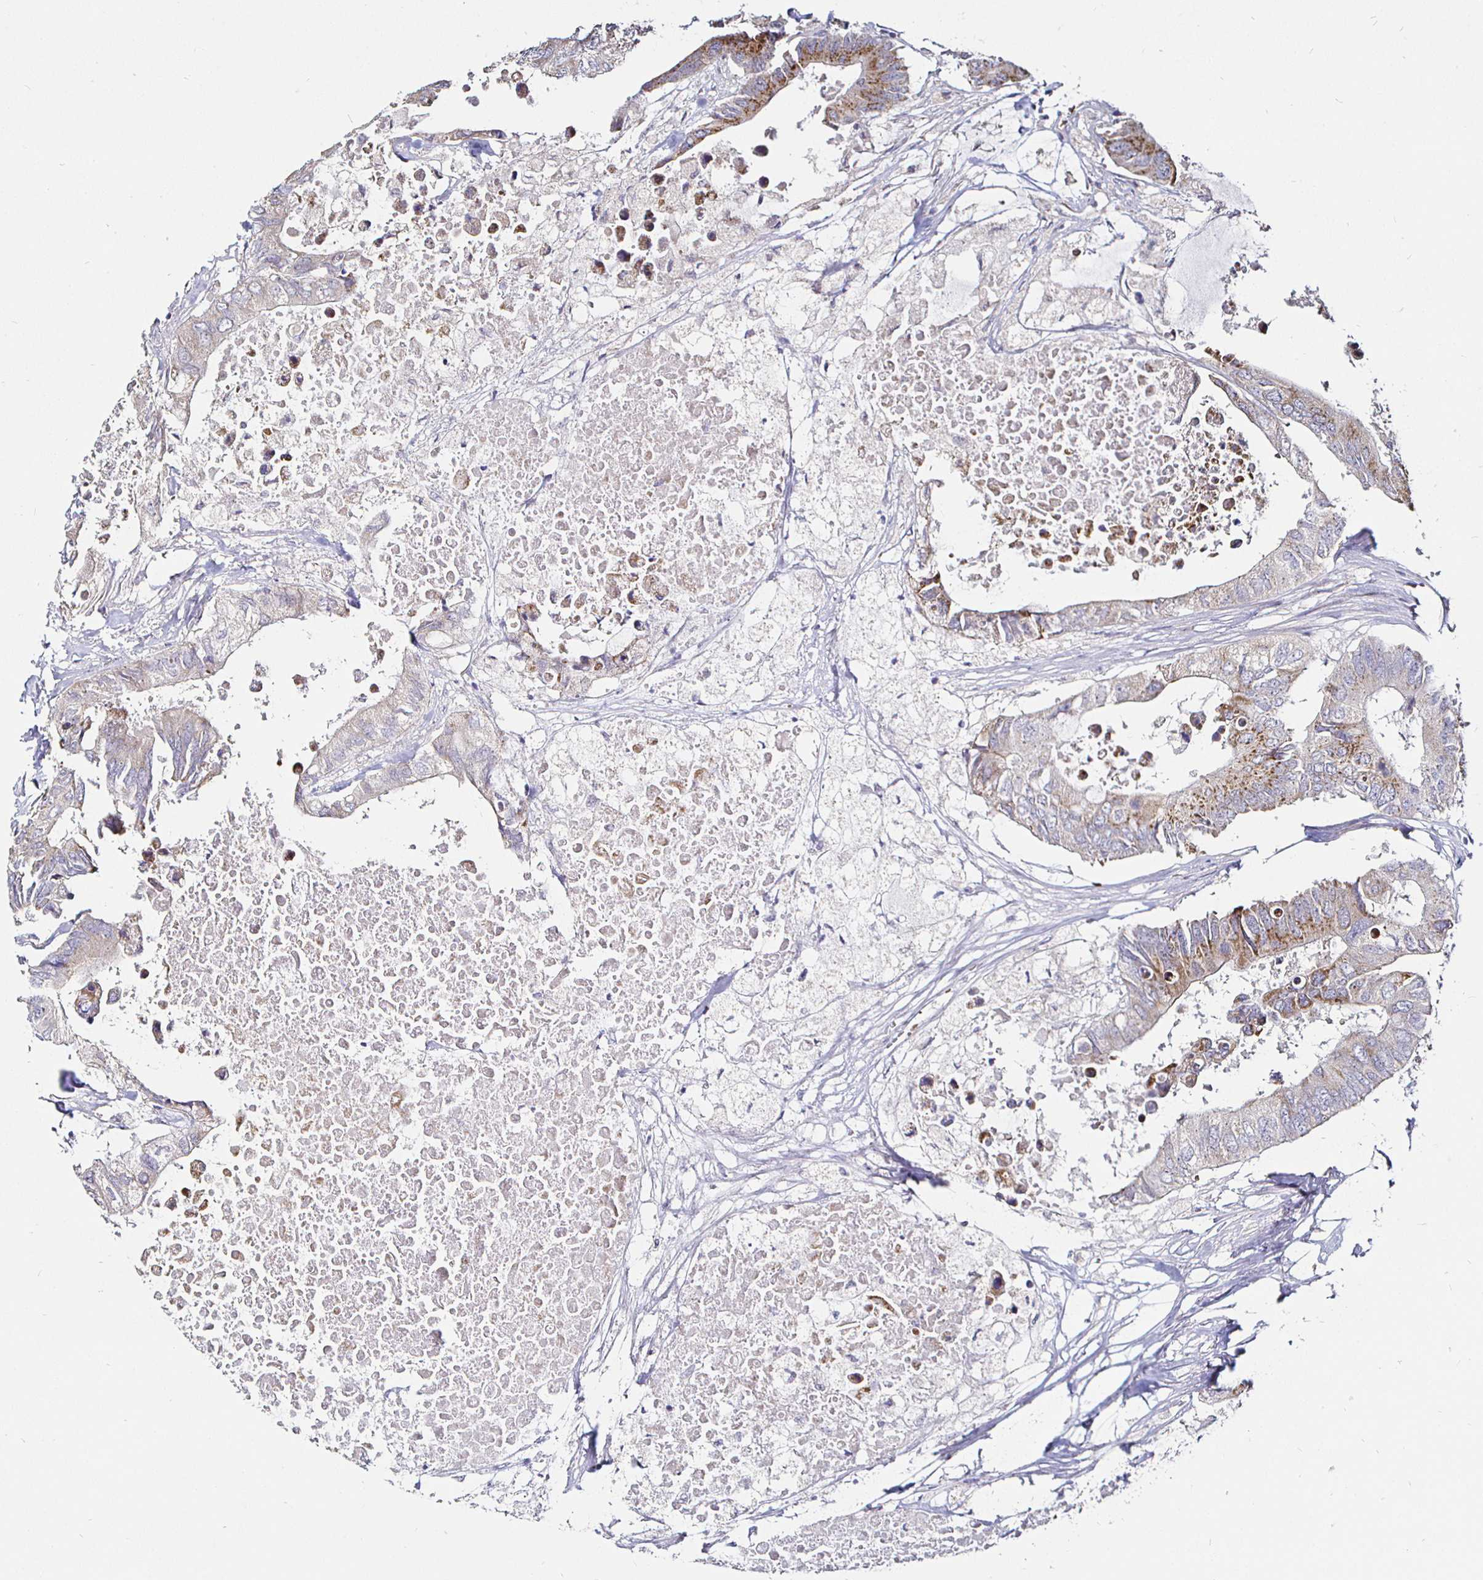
{"staining": {"intensity": "moderate", "quantity": "<25%", "location": "cytoplasmic/membranous"}, "tissue": "colorectal cancer", "cell_type": "Tumor cells", "image_type": "cancer", "snomed": [{"axis": "morphology", "description": "Adenocarcinoma, NOS"}, {"axis": "topography", "description": "Colon"}], "caption": "Immunohistochemical staining of human colorectal adenocarcinoma reveals low levels of moderate cytoplasmic/membranous protein expression in about <25% of tumor cells. The protein is shown in brown color, while the nuclei are stained blue.", "gene": "ATG3", "patient": {"sex": "male", "age": 71}}